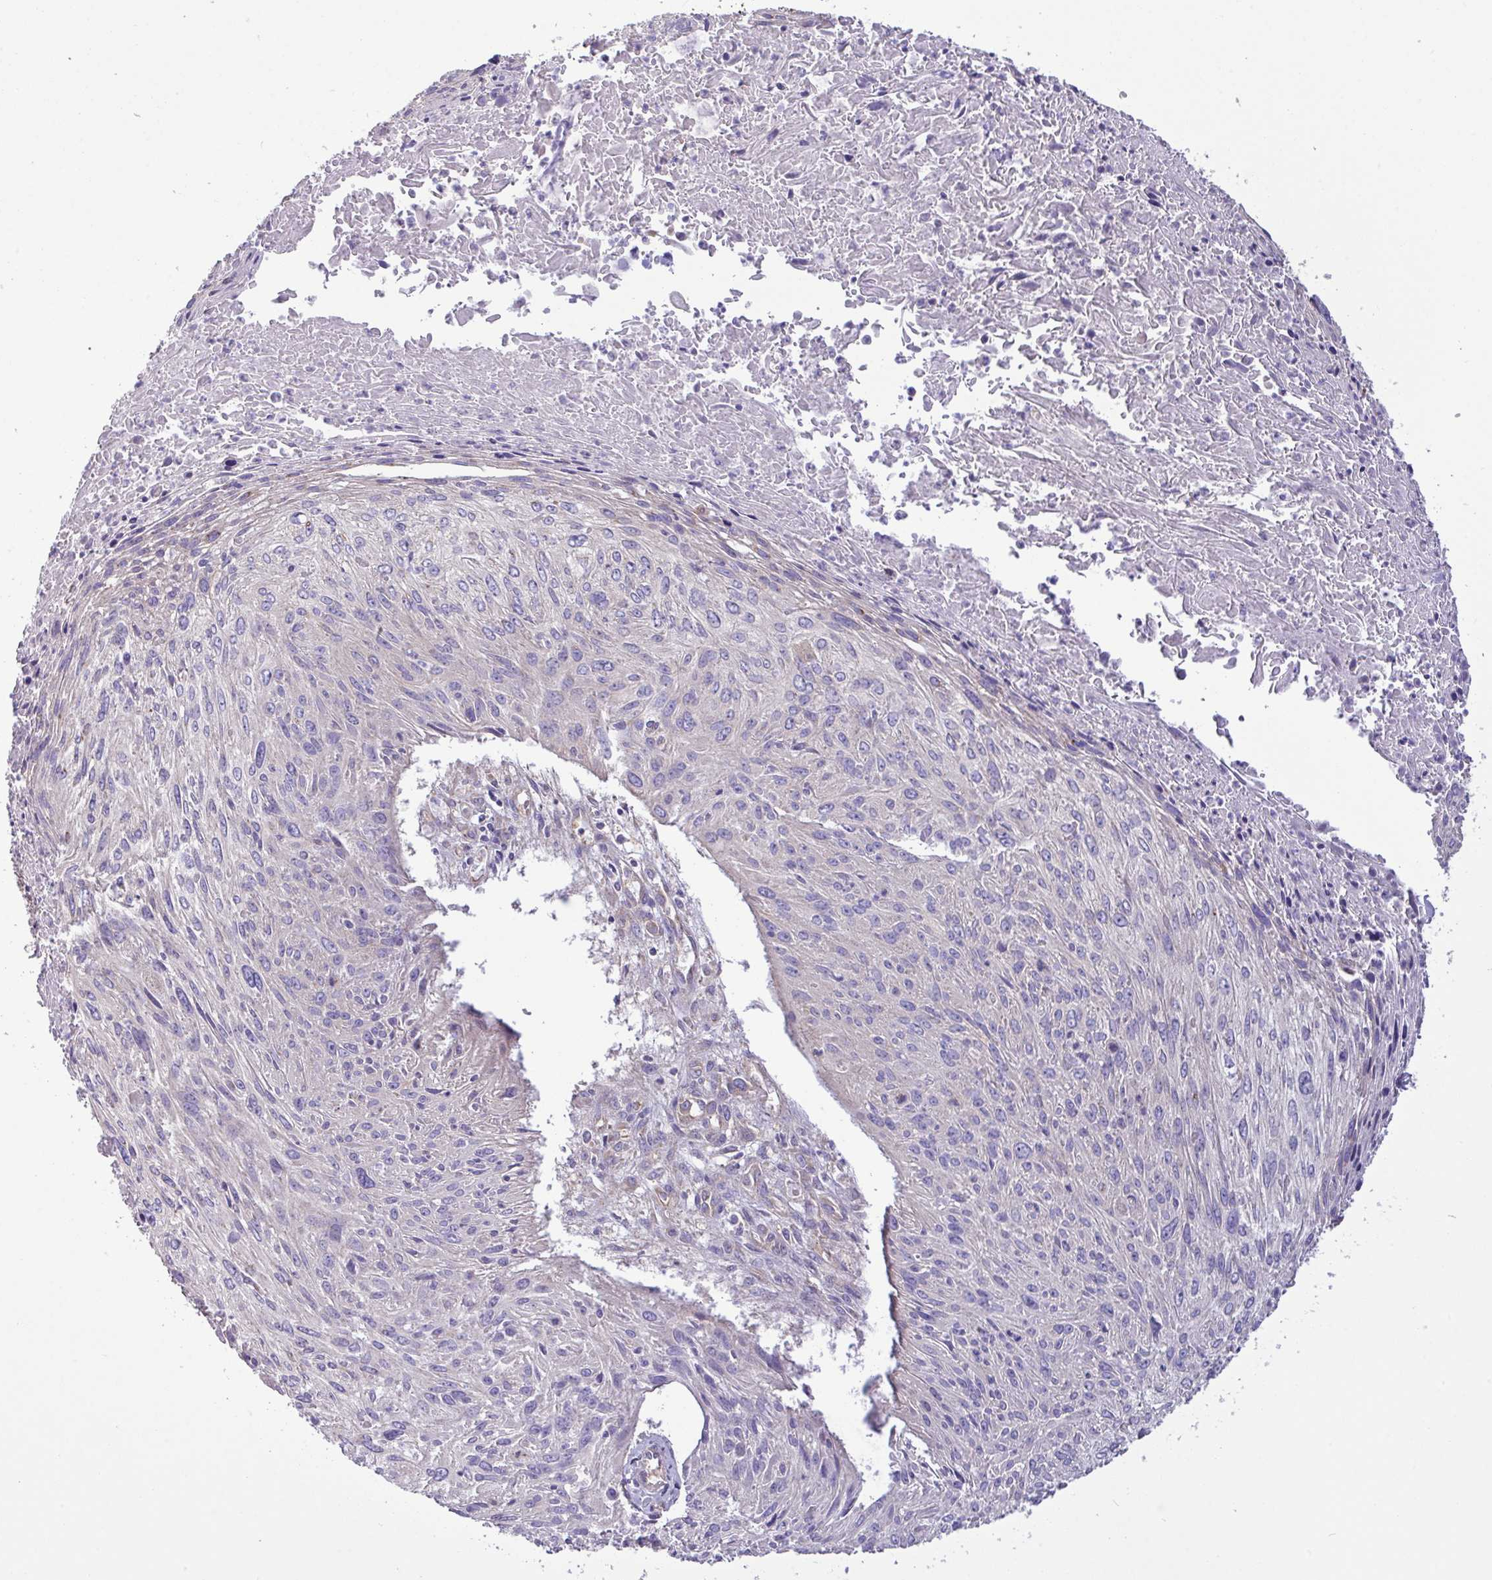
{"staining": {"intensity": "negative", "quantity": "none", "location": "none"}, "tissue": "cervical cancer", "cell_type": "Tumor cells", "image_type": "cancer", "snomed": [{"axis": "morphology", "description": "Squamous cell carcinoma, NOS"}, {"axis": "topography", "description": "Cervix"}], "caption": "IHC of human cervical cancer exhibits no staining in tumor cells.", "gene": "PPM1J", "patient": {"sex": "female", "age": 51}}